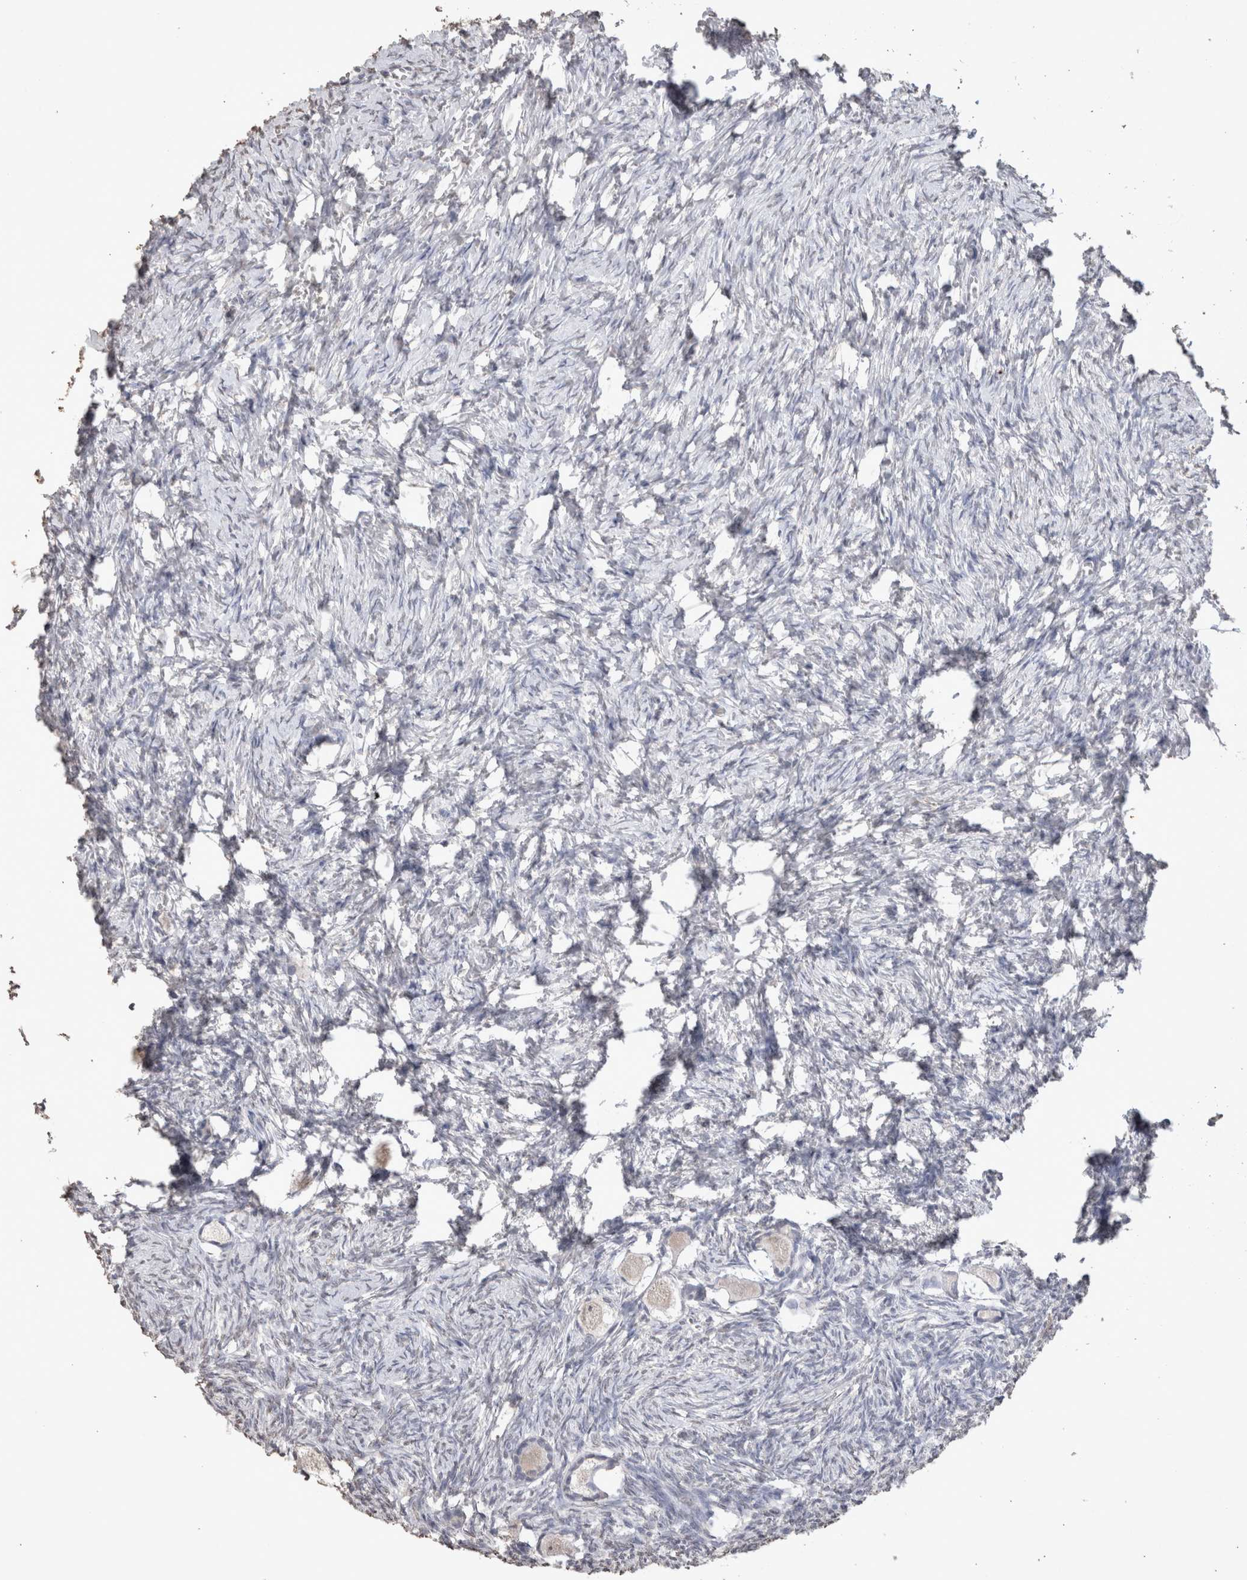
{"staining": {"intensity": "negative", "quantity": "none", "location": "none"}, "tissue": "ovary", "cell_type": "Follicle cells", "image_type": "normal", "snomed": [{"axis": "morphology", "description": "Normal tissue, NOS"}, {"axis": "topography", "description": "Ovary"}], "caption": "This is a micrograph of IHC staining of unremarkable ovary, which shows no expression in follicle cells.", "gene": "LGALS2", "patient": {"sex": "female", "age": 27}}